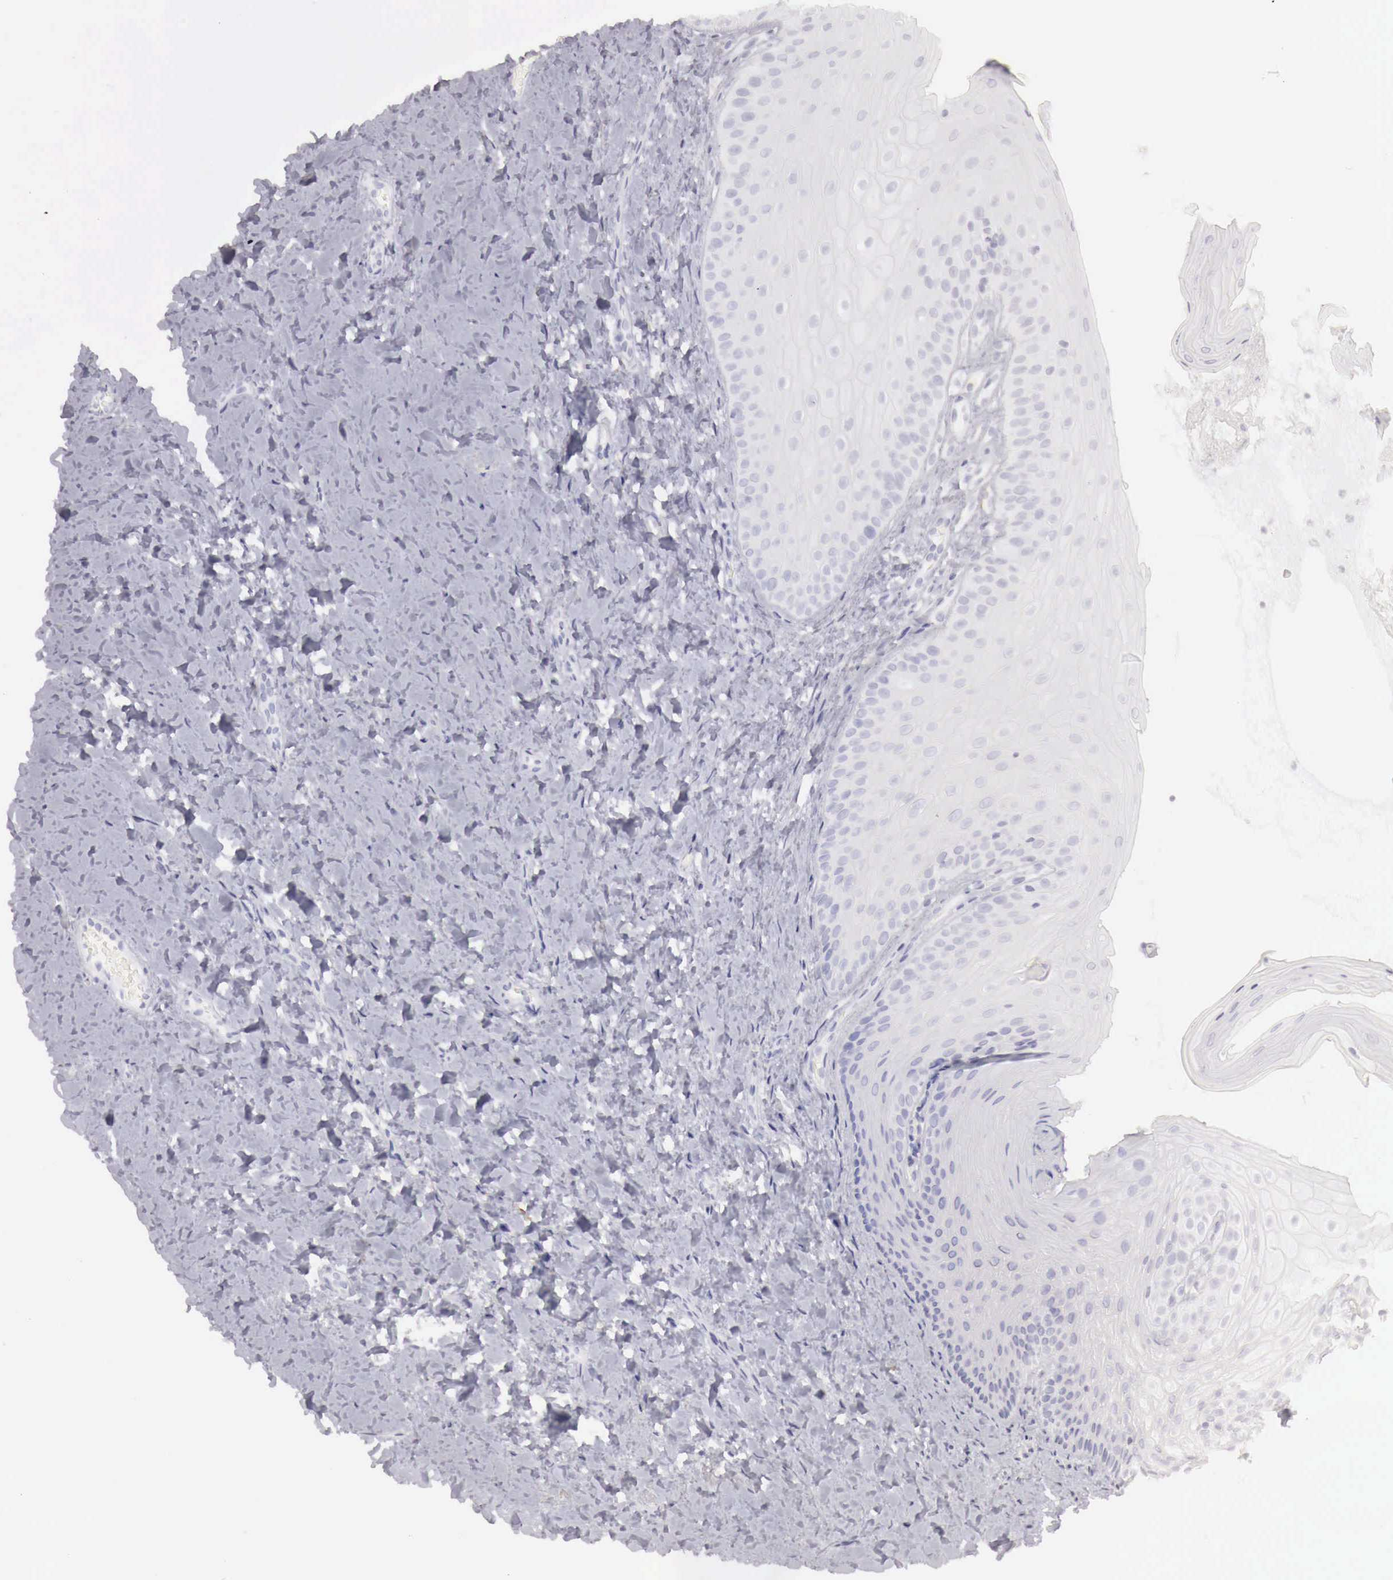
{"staining": {"intensity": "negative", "quantity": "none", "location": "none"}, "tissue": "oral mucosa", "cell_type": "Squamous epithelial cells", "image_type": "normal", "snomed": [{"axis": "morphology", "description": "Normal tissue, NOS"}, {"axis": "topography", "description": "Oral tissue"}], "caption": "A histopathology image of oral mucosa stained for a protein reveals no brown staining in squamous epithelial cells. (IHC, brightfield microscopy, high magnification).", "gene": "RENBP", "patient": {"sex": "female", "age": 23}}